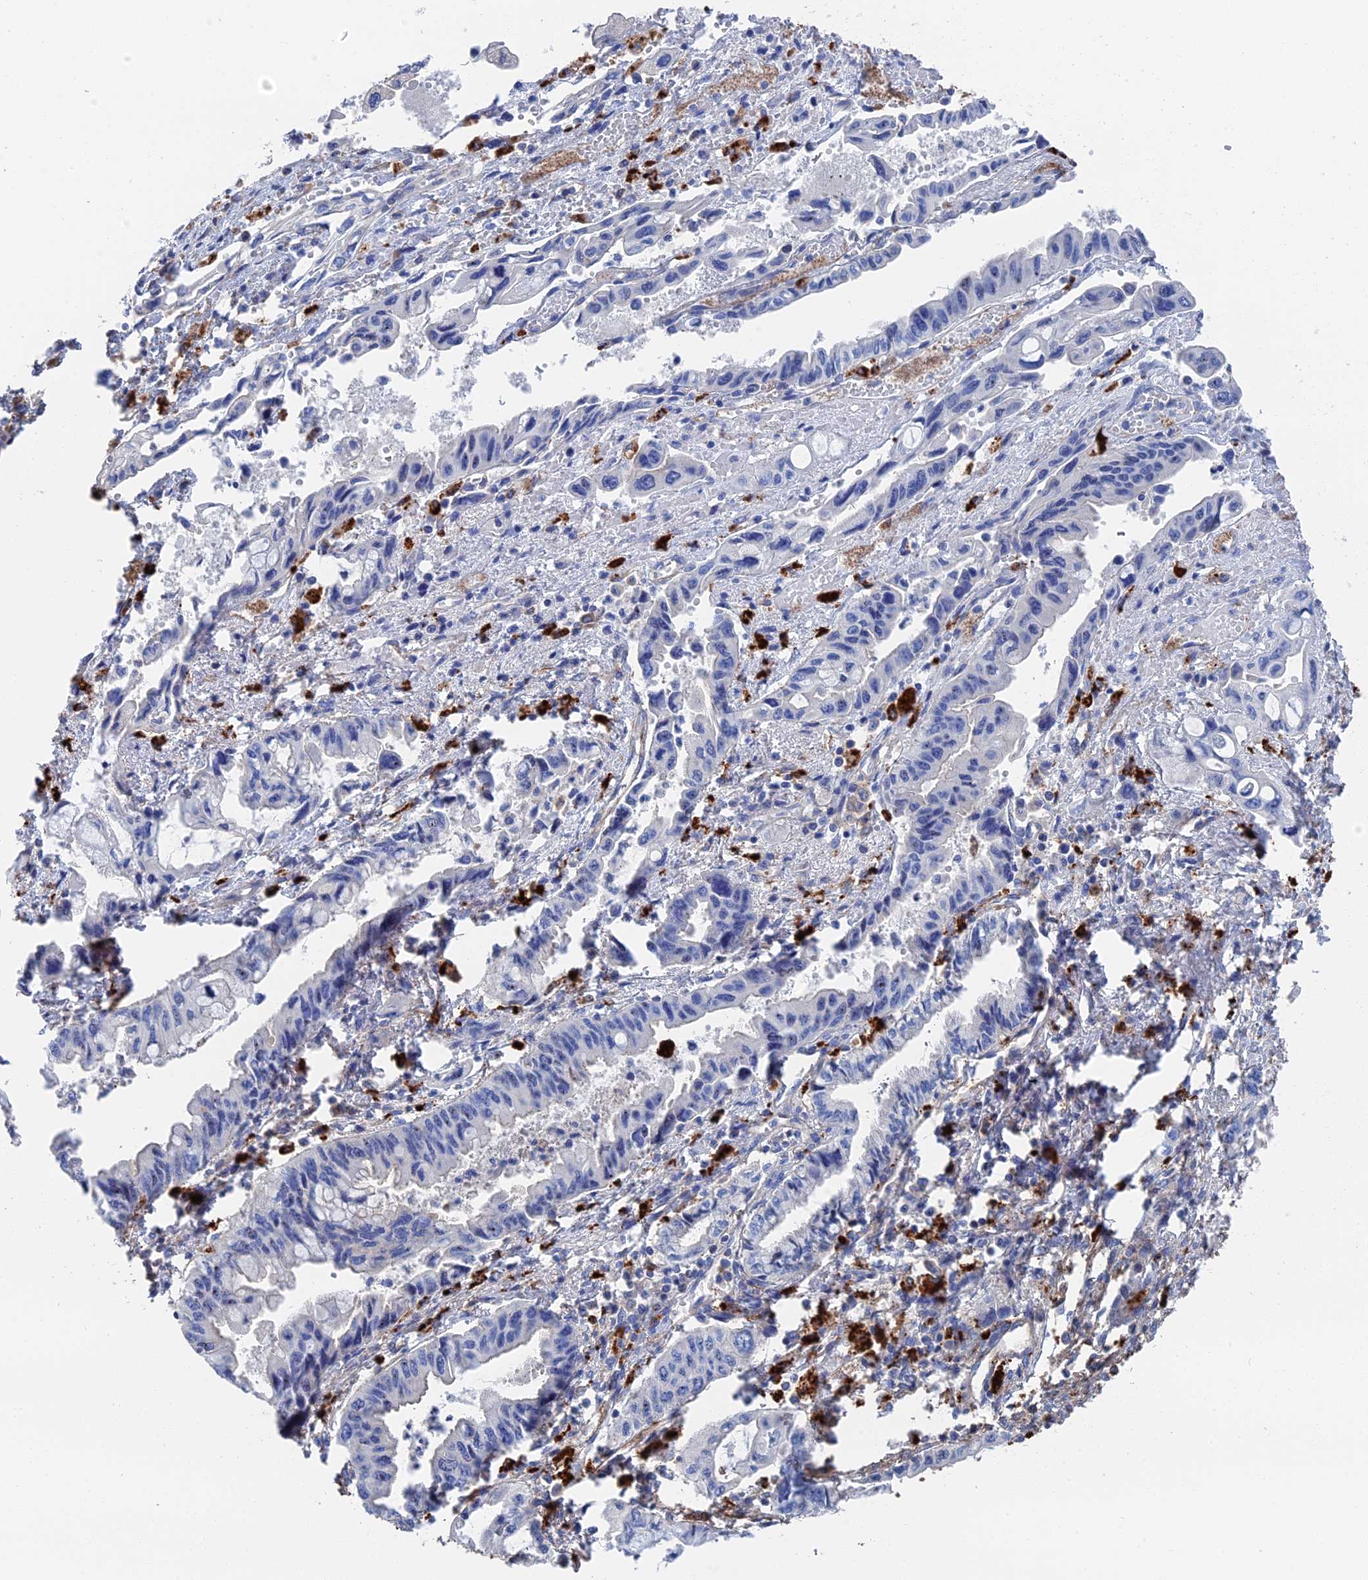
{"staining": {"intensity": "negative", "quantity": "none", "location": "none"}, "tissue": "pancreatic cancer", "cell_type": "Tumor cells", "image_type": "cancer", "snomed": [{"axis": "morphology", "description": "Adenocarcinoma, NOS"}, {"axis": "topography", "description": "Pancreas"}], "caption": "Immunohistochemical staining of adenocarcinoma (pancreatic) shows no significant staining in tumor cells.", "gene": "STRA6", "patient": {"sex": "female", "age": 50}}